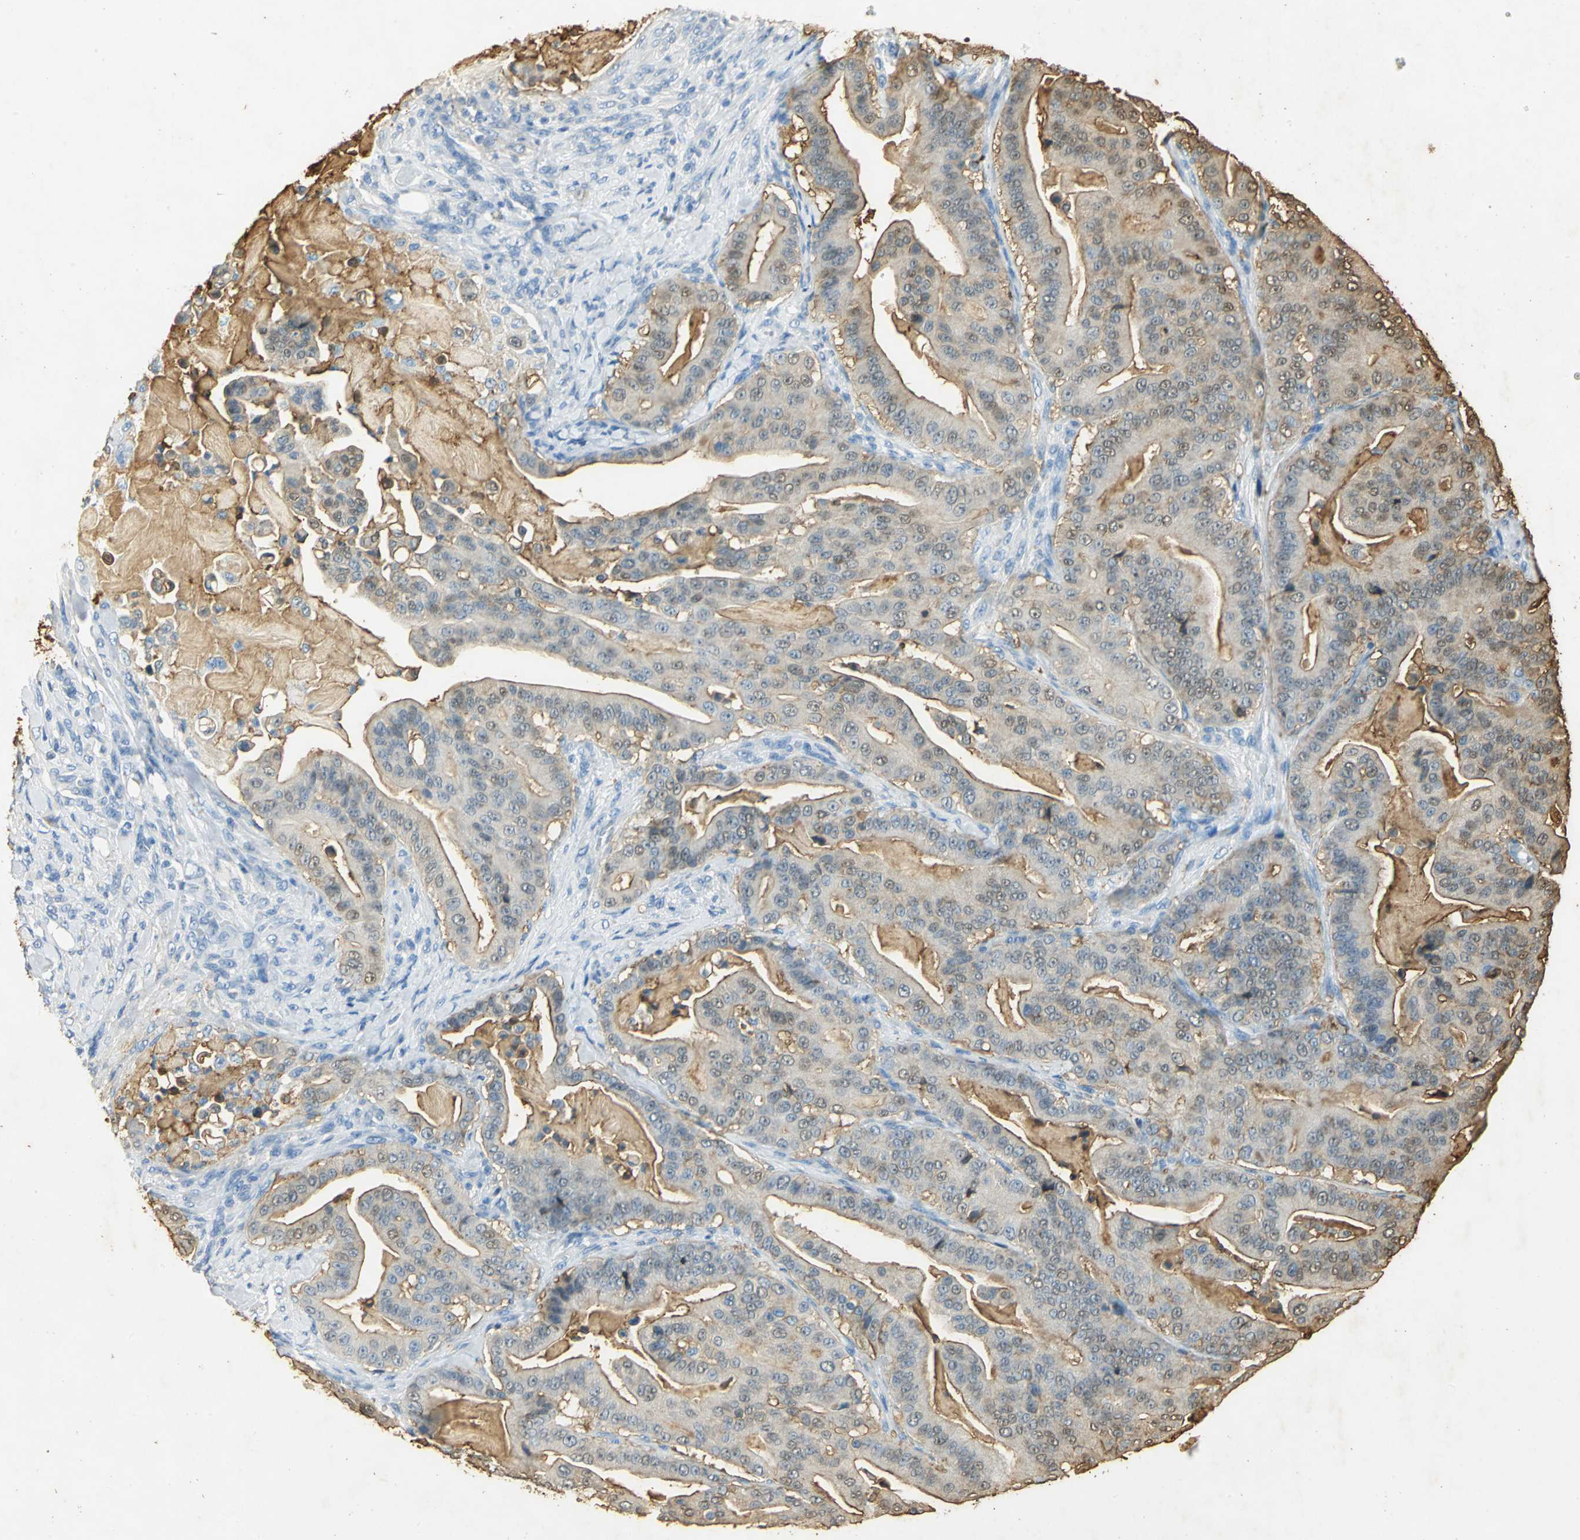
{"staining": {"intensity": "weak", "quantity": "25%-75%", "location": "cytoplasmic/membranous"}, "tissue": "pancreatic cancer", "cell_type": "Tumor cells", "image_type": "cancer", "snomed": [{"axis": "morphology", "description": "Adenocarcinoma, NOS"}, {"axis": "topography", "description": "Pancreas"}], "caption": "The micrograph reveals a brown stain indicating the presence of a protein in the cytoplasmic/membranous of tumor cells in pancreatic adenocarcinoma.", "gene": "ANXA4", "patient": {"sex": "male", "age": 63}}